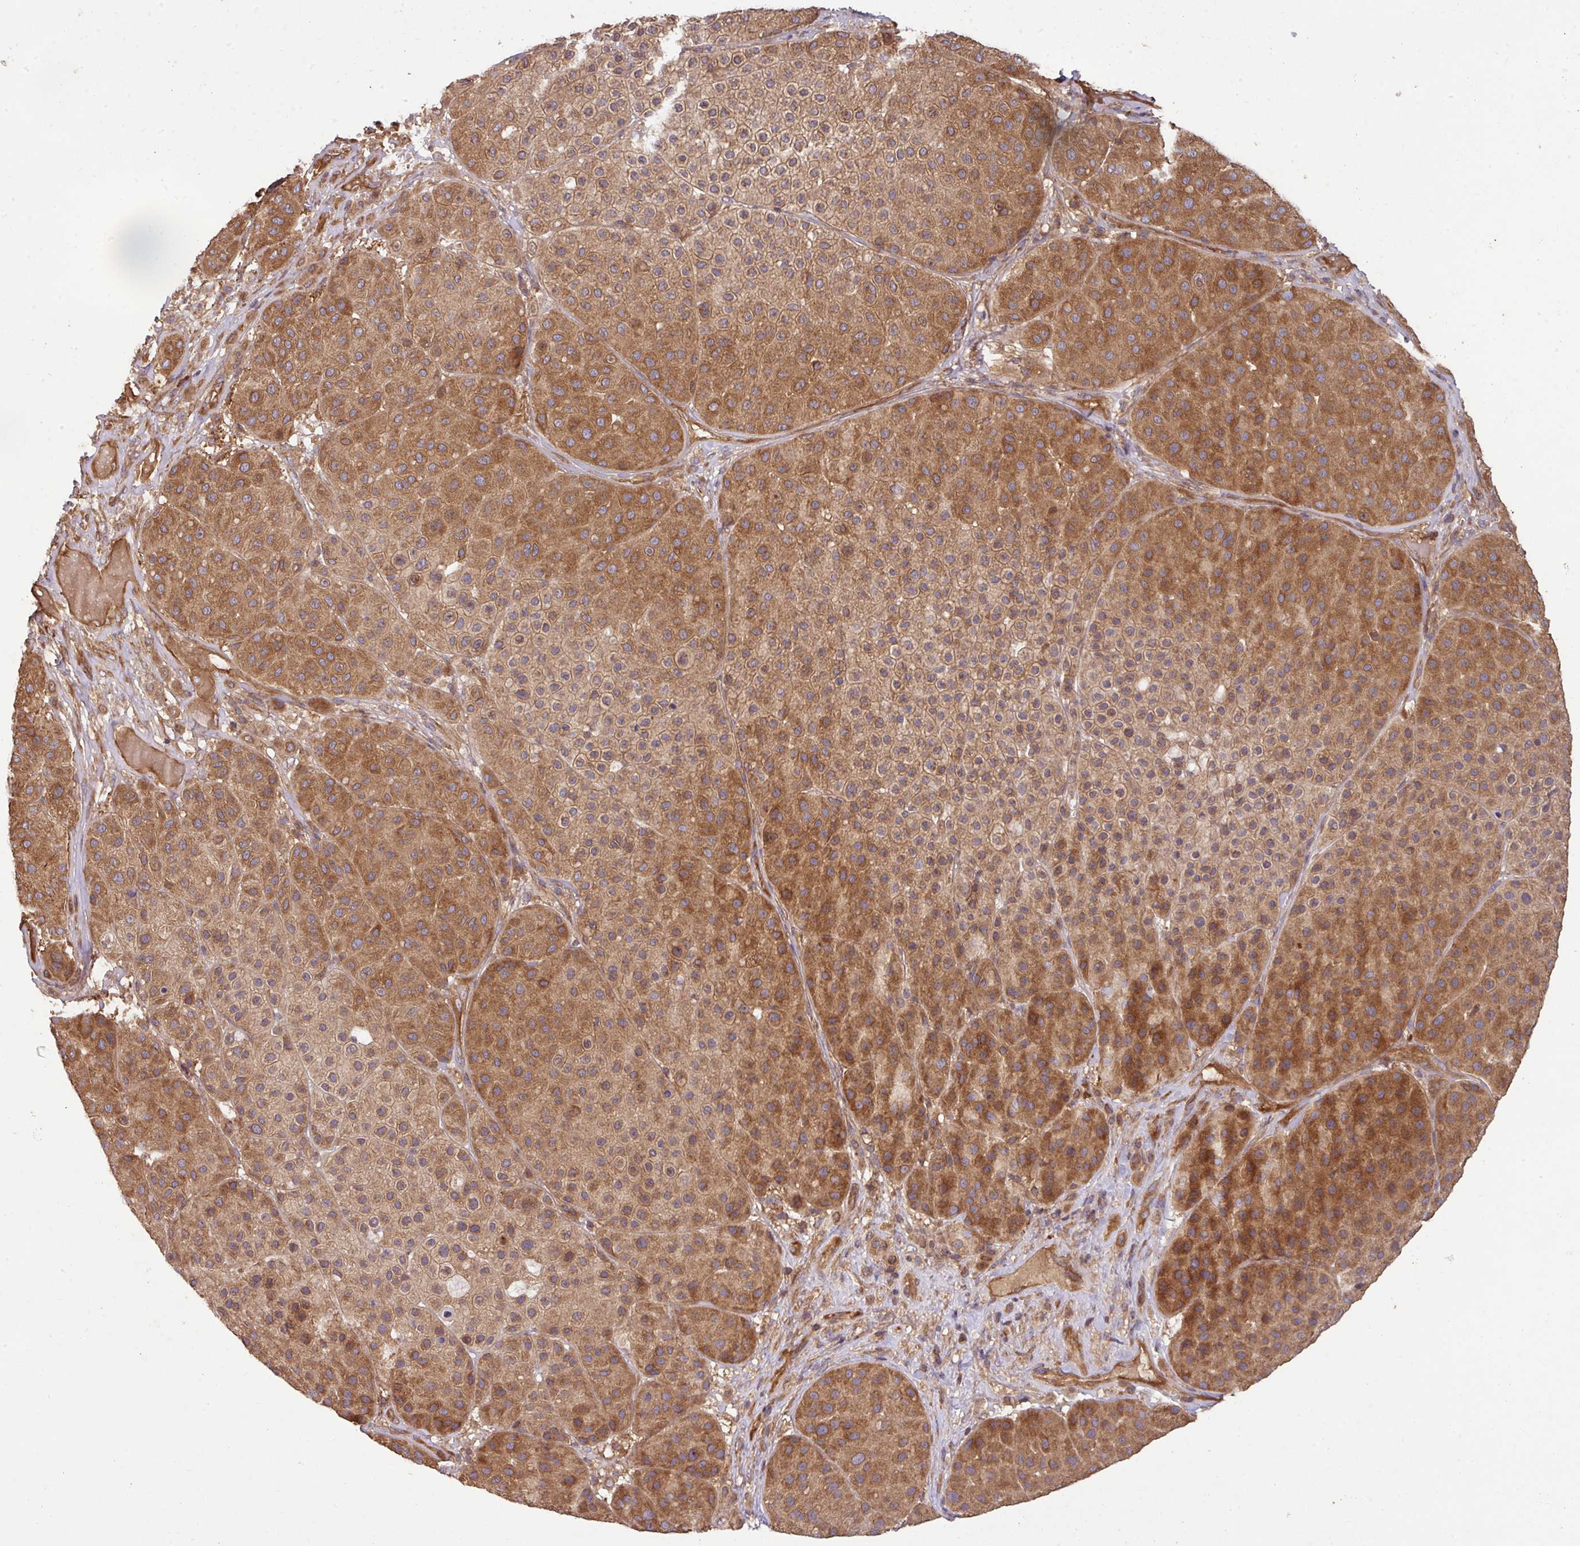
{"staining": {"intensity": "strong", "quantity": "25%-75%", "location": "cytoplasmic/membranous"}, "tissue": "melanoma", "cell_type": "Tumor cells", "image_type": "cancer", "snomed": [{"axis": "morphology", "description": "Malignant melanoma, Metastatic site"}, {"axis": "topography", "description": "Smooth muscle"}], "caption": "IHC photomicrograph of neoplastic tissue: melanoma stained using immunohistochemistry (IHC) exhibits high levels of strong protein expression localized specifically in the cytoplasmic/membranous of tumor cells, appearing as a cytoplasmic/membranous brown color.", "gene": "GSPT1", "patient": {"sex": "male", "age": 41}}